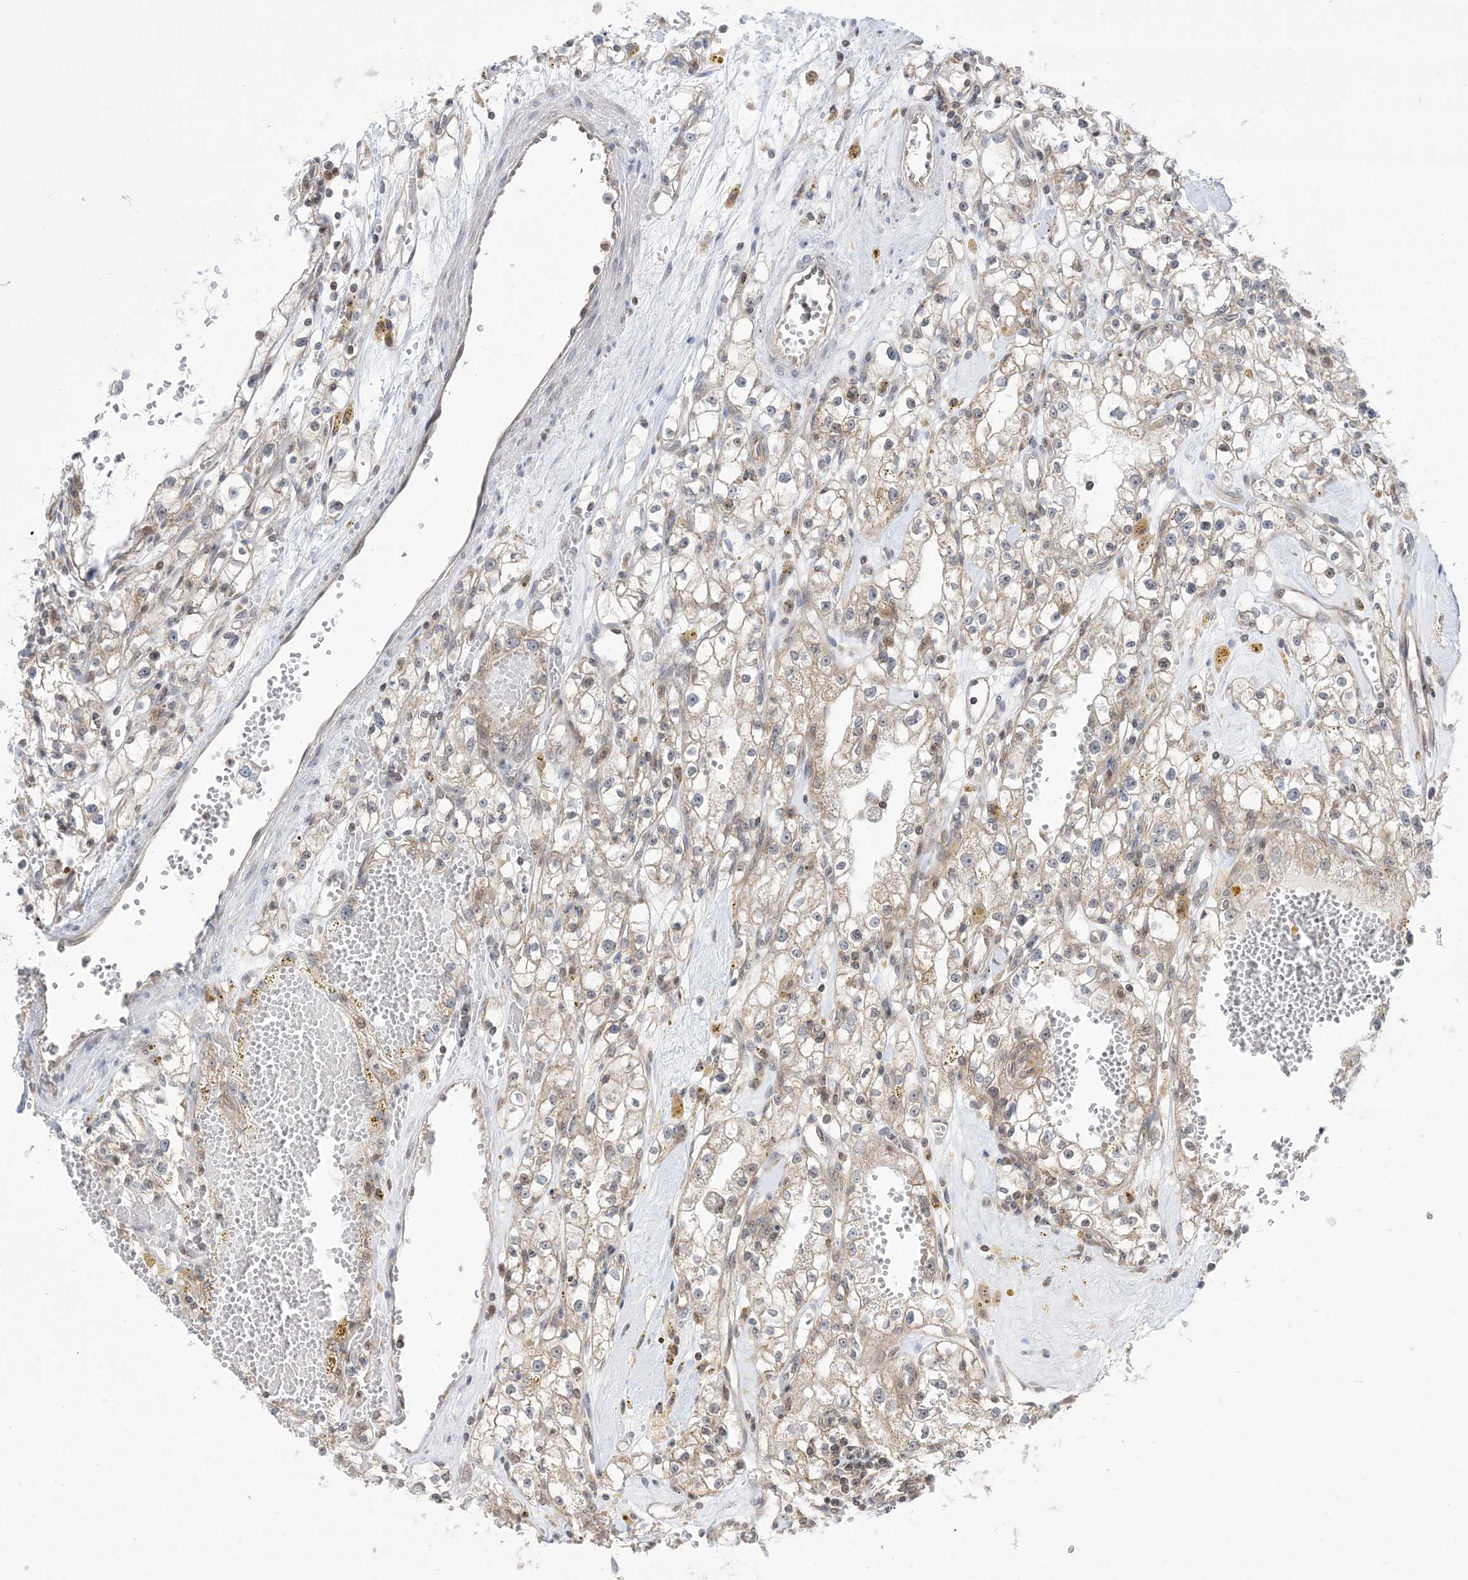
{"staining": {"intensity": "weak", "quantity": "25%-75%", "location": "cytoplasmic/membranous,nuclear"}, "tissue": "renal cancer", "cell_type": "Tumor cells", "image_type": "cancer", "snomed": [{"axis": "morphology", "description": "Adenocarcinoma, NOS"}, {"axis": "topography", "description": "Kidney"}], "caption": "High-power microscopy captured an immunohistochemistry (IHC) image of adenocarcinoma (renal), revealing weak cytoplasmic/membranous and nuclear staining in approximately 25%-75% of tumor cells.", "gene": "CASP4", "patient": {"sex": "male", "age": 56}}